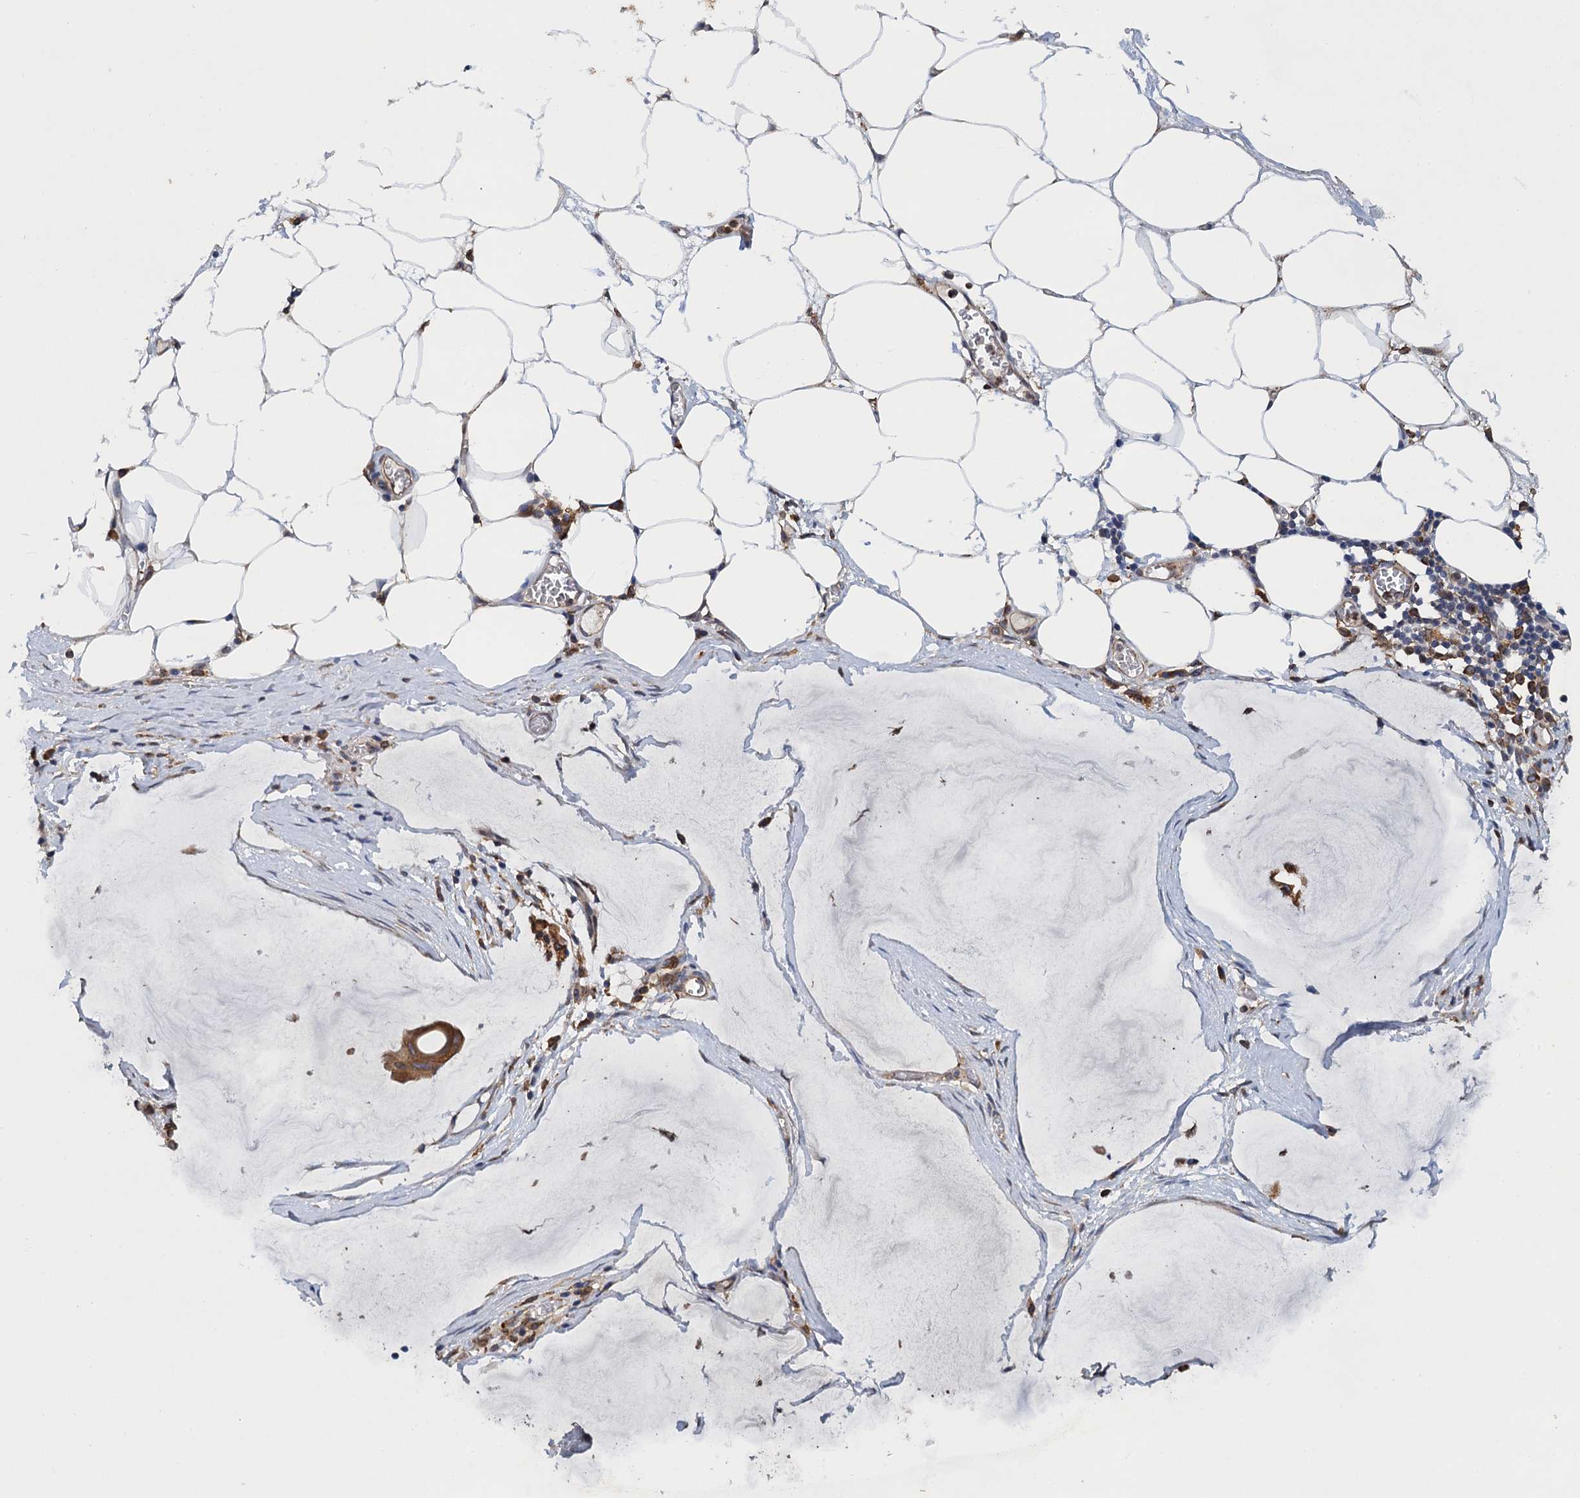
{"staining": {"intensity": "moderate", "quantity": ">75%", "location": "cytoplasmic/membranous"}, "tissue": "ovarian cancer", "cell_type": "Tumor cells", "image_type": "cancer", "snomed": [{"axis": "morphology", "description": "Cystadenocarcinoma, mucinous, NOS"}, {"axis": "topography", "description": "Ovary"}], "caption": "There is medium levels of moderate cytoplasmic/membranous positivity in tumor cells of ovarian cancer, as demonstrated by immunohistochemical staining (brown color).", "gene": "ARMC5", "patient": {"sex": "female", "age": 73}}